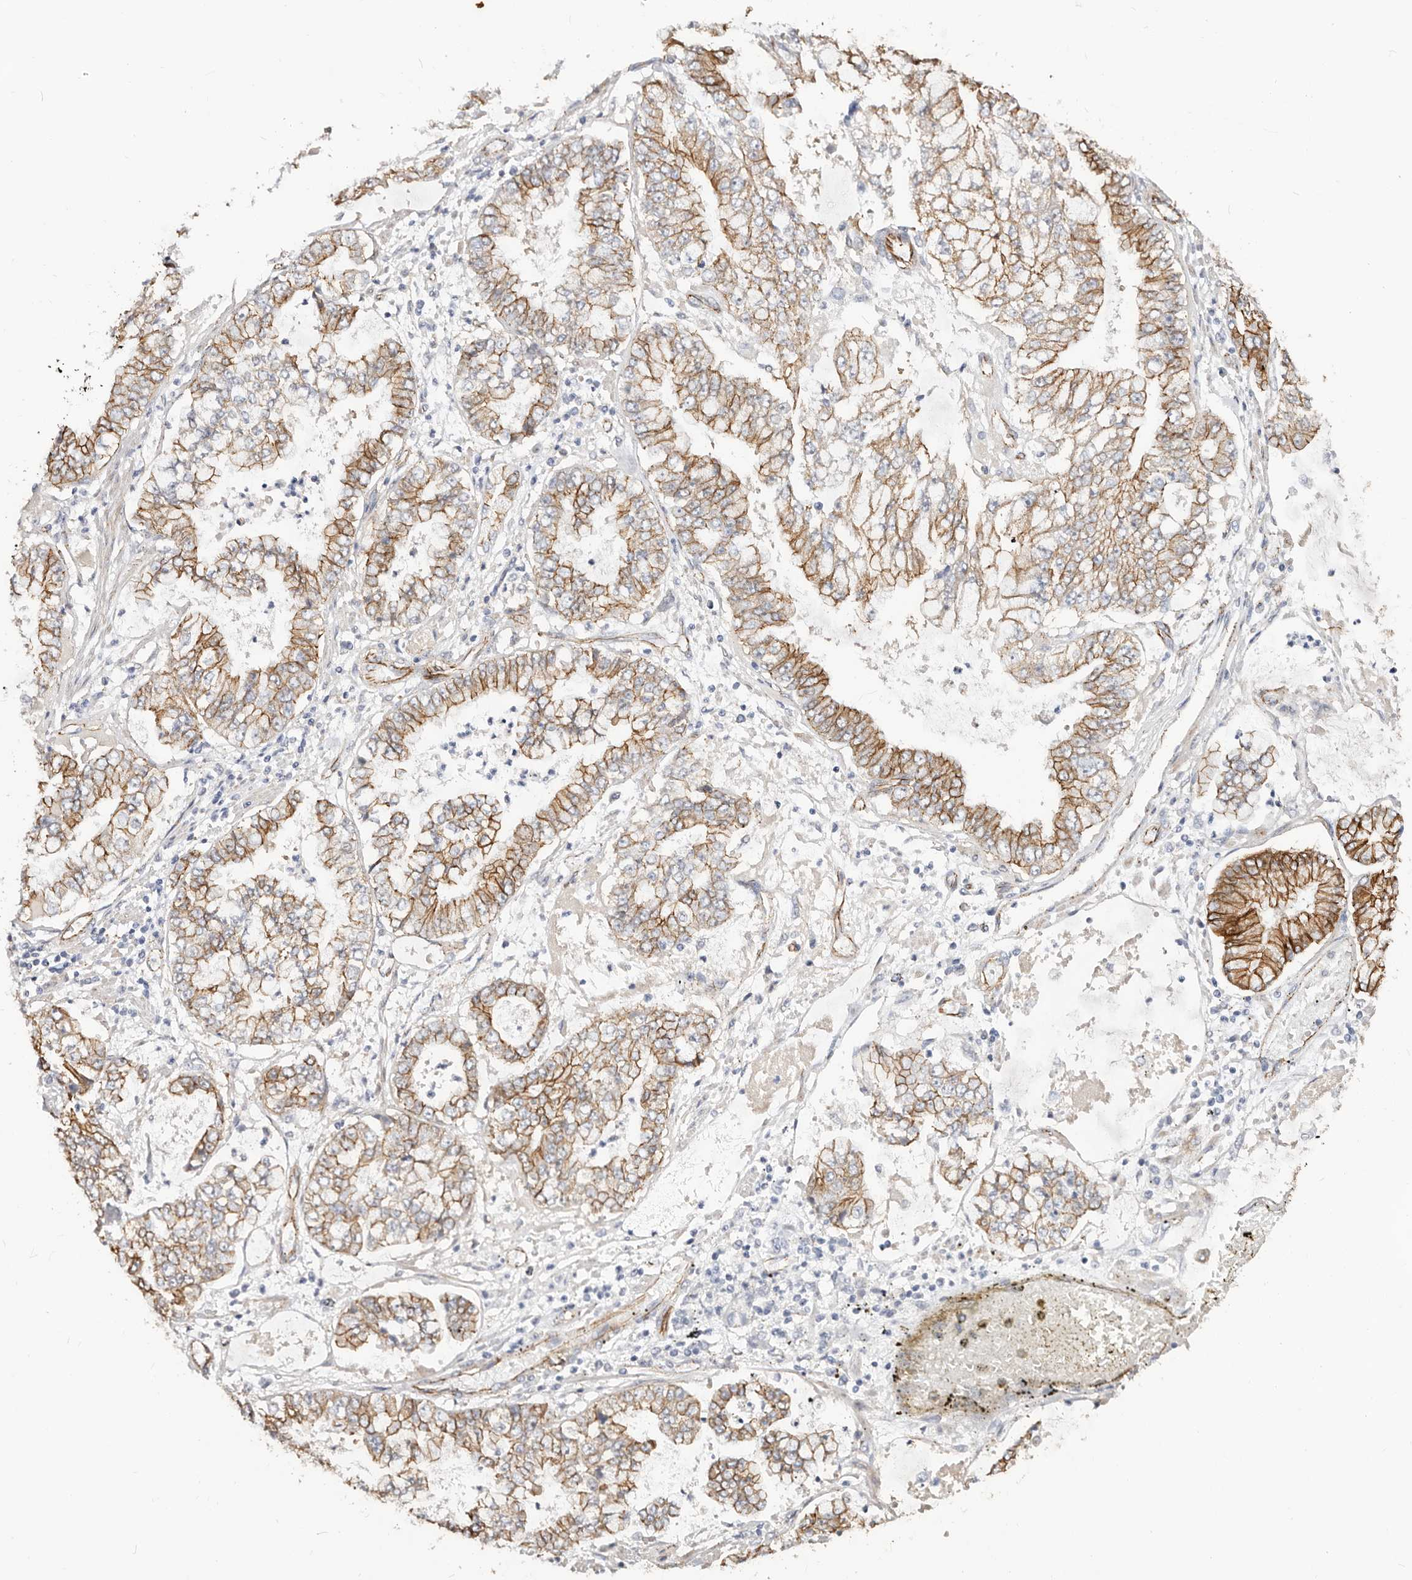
{"staining": {"intensity": "moderate", "quantity": ">75%", "location": "cytoplasmic/membranous"}, "tissue": "stomach cancer", "cell_type": "Tumor cells", "image_type": "cancer", "snomed": [{"axis": "morphology", "description": "Adenocarcinoma, NOS"}, {"axis": "topography", "description": "Stomach"}], "caption": "A brown stain shows moderate cytoplasmic/membranous expression of a protein in human stomach adenocarcinoma tumor cells.", "gene": "CTNNB1", "patient": {"sex": "male", "age": 76}}